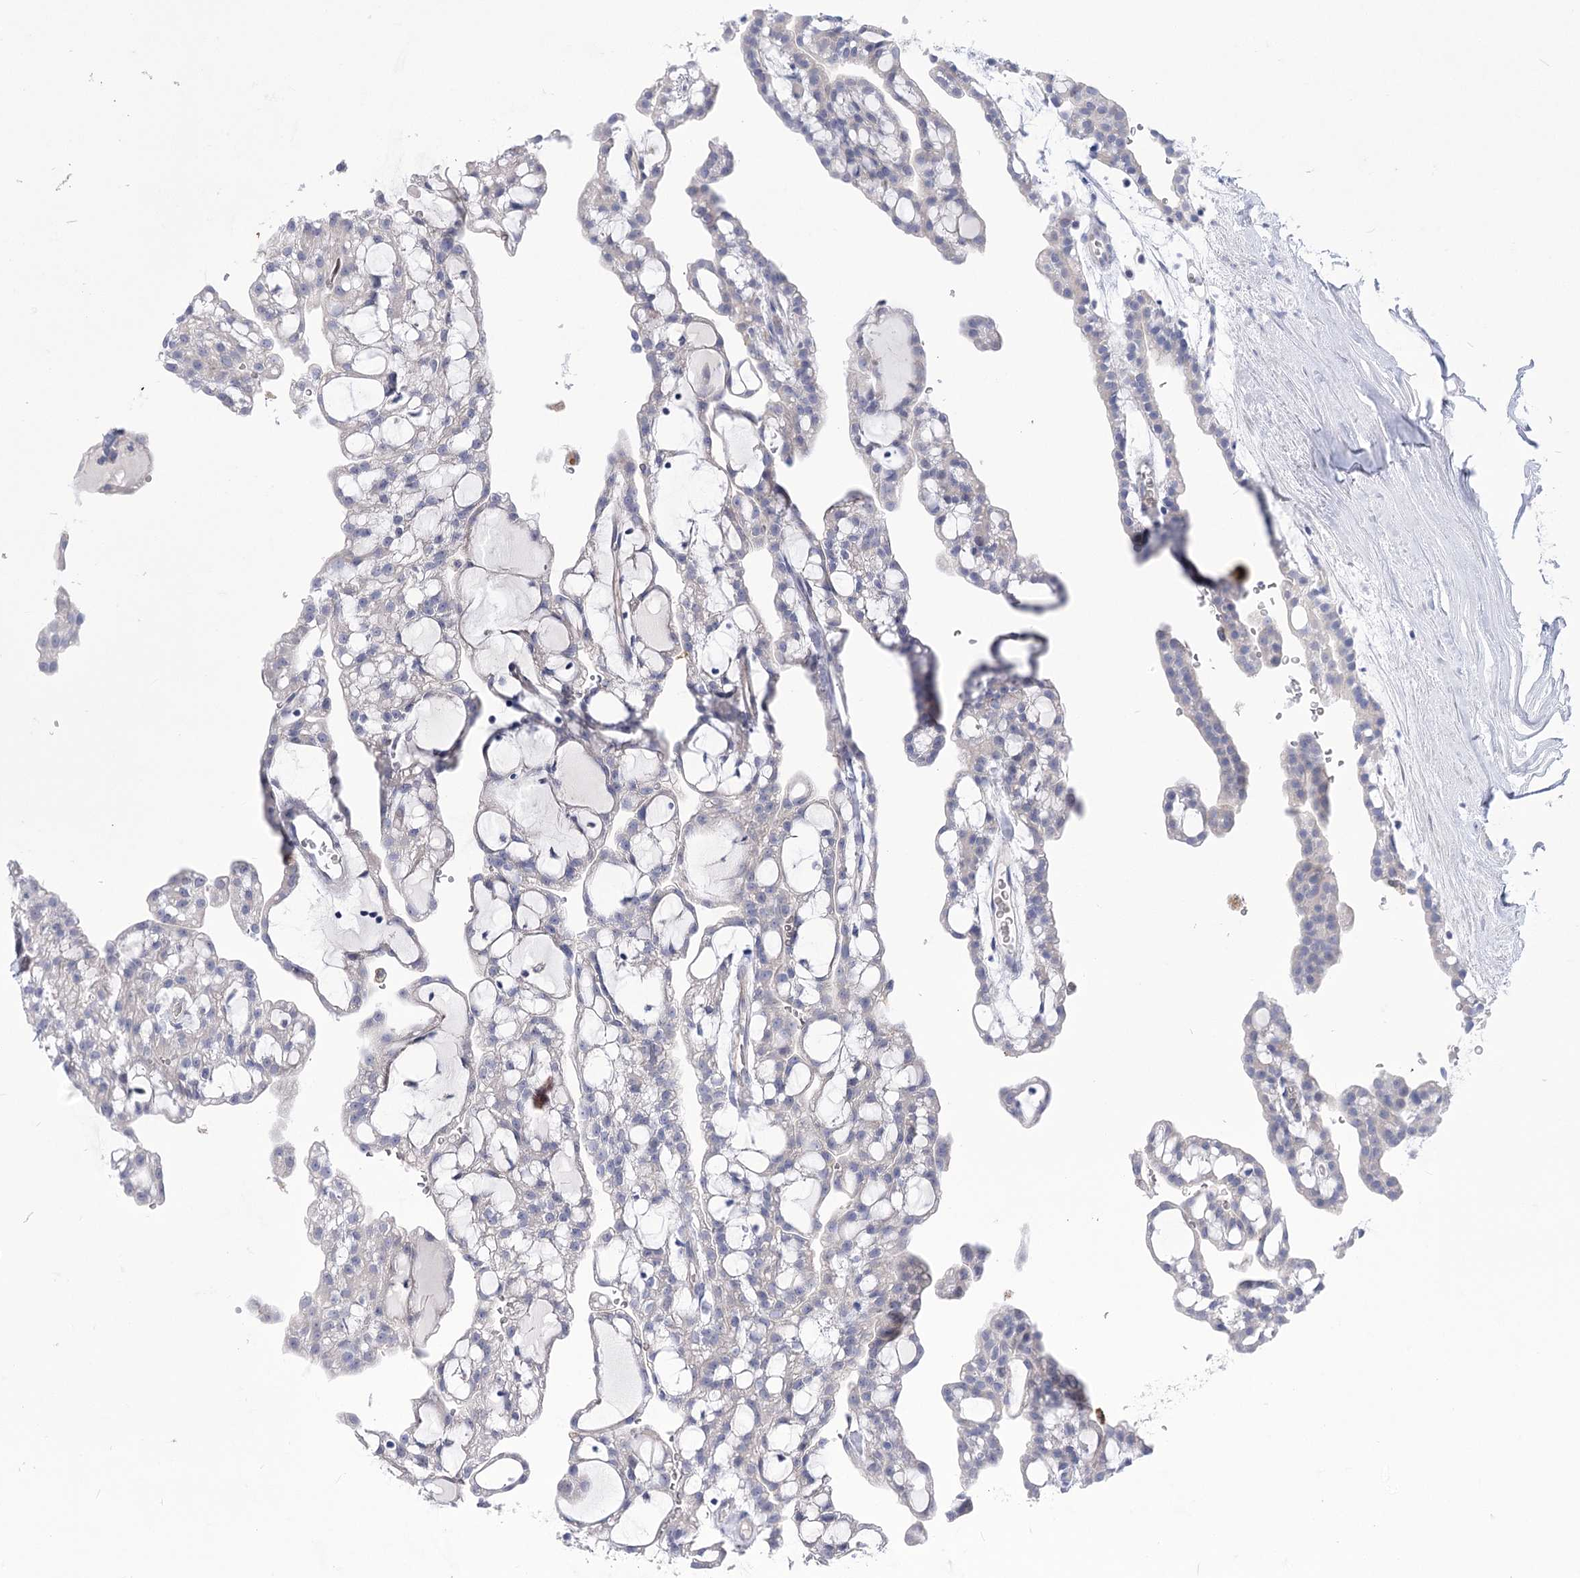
{"staining": {"intensity": "negative", "quantity": "none", "location": "none"}, "tissue": "renal cancer", "cell_type": "Tumor cells", "image_type": "cancer", "snomed": [{"axis": "morphology", "description": "Adenocarcinoma, NOS"}, {"axis": "topography", "description": "Kidney"}], "caption": "The histopathology image displays no significant expression in tumor cells of adenocarcinoma (renal).", "gene": "NRAP", "patient": {"sex": "male", "age": 63}}